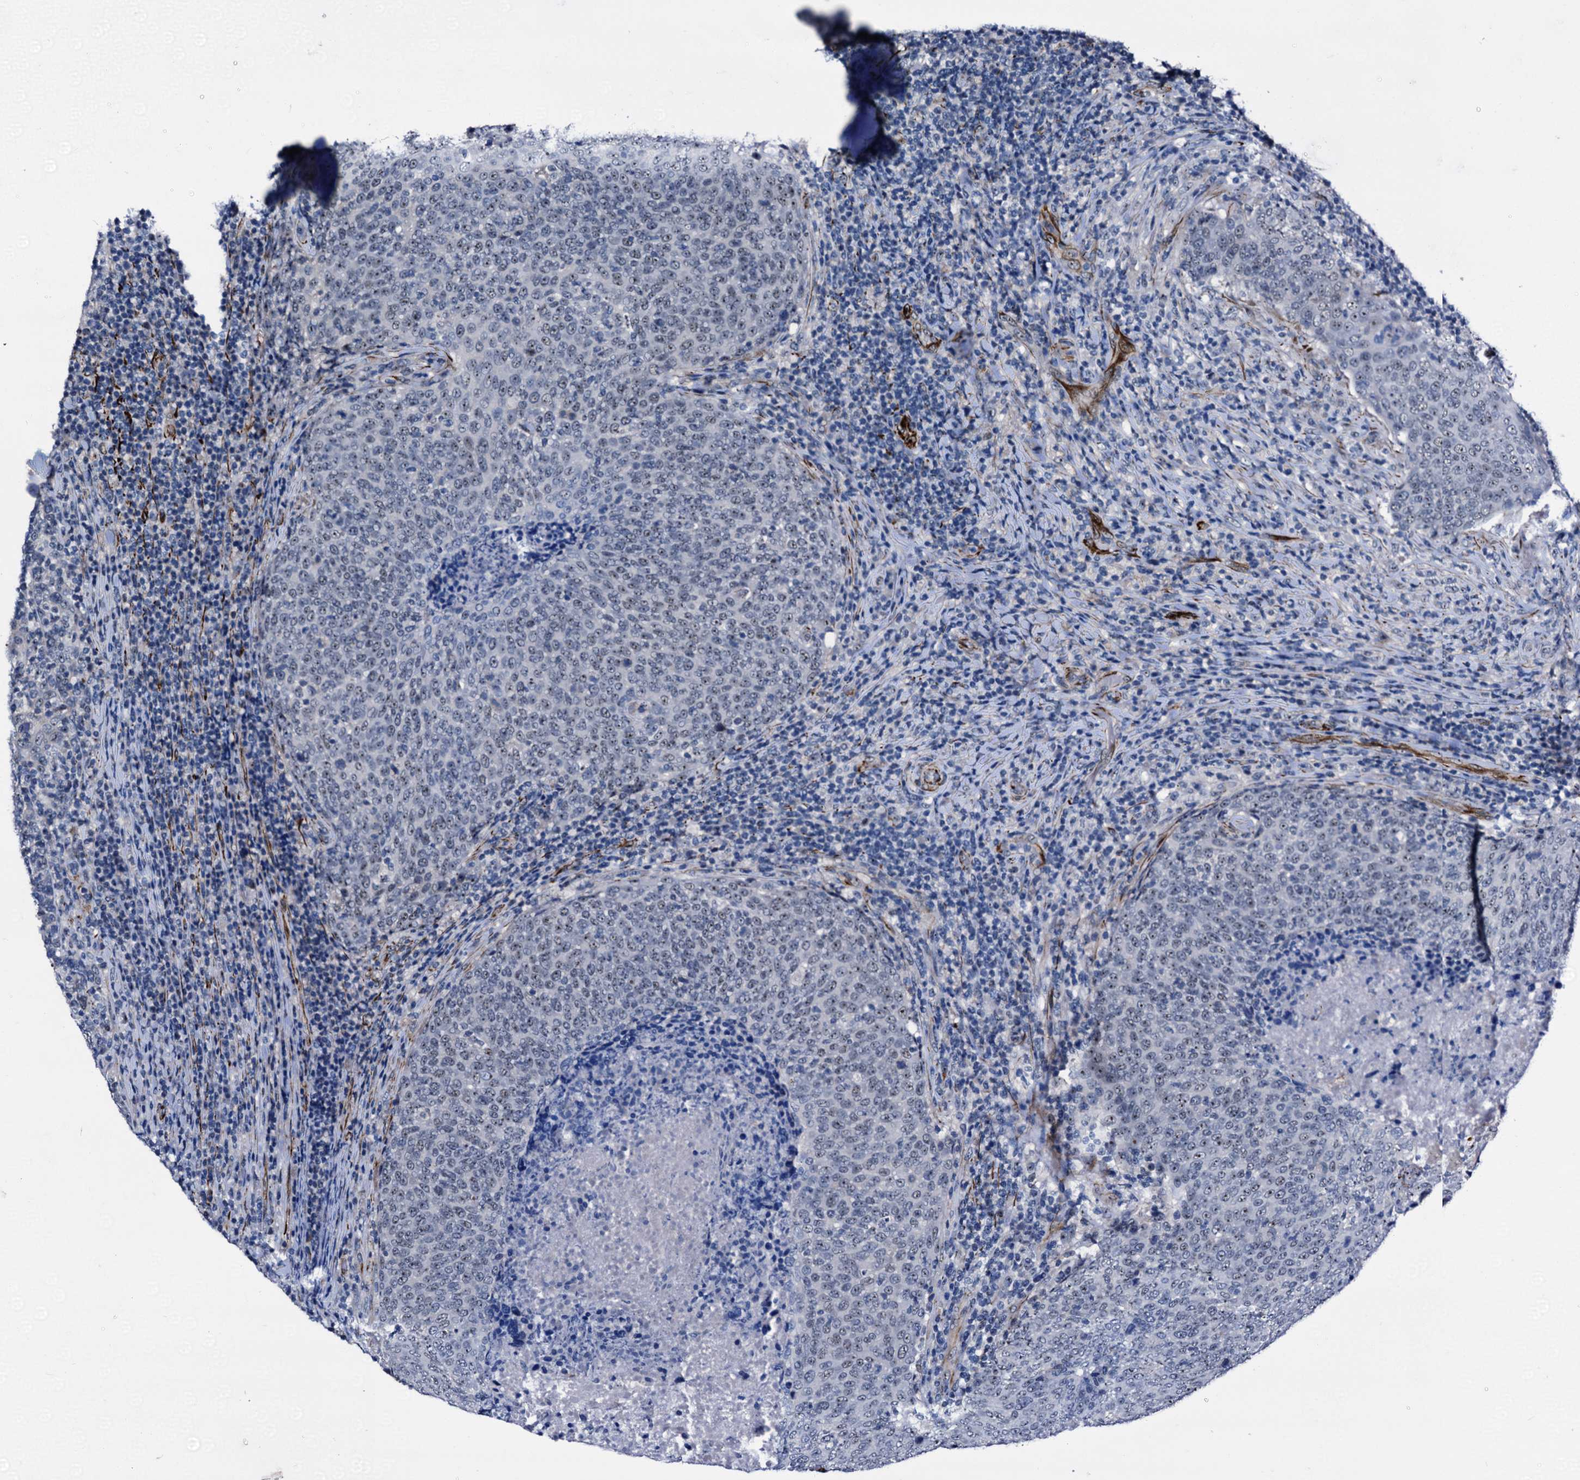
{"staining": {"intensity": "weak", "quantity": ">75%", "location": "nuclear"}, "tissue": "head and neck cancer", "cell_type": "Tumor cells", "image_type": "cancer", "snomed": [{"axis": "morphology", "description": "Squamous cell carcinoma, NOS"}, {"axis": "morphology", "description": "Squamous cell carcinoma, metastatic, NOS"}, {"axis": "topography", "description": "Lymph node"}, {"axis": "topography", "description": "Head-Neck"}], "caption": "An image of head and neck cancer stained for a protein exhibits weak nuclear brown staining in tumor cells. Immunohistochemistry stains the protein in brown and the nuclei are stained blue.", "gene": "EMG1", "patient": {"sex": "male", "age": 62}}